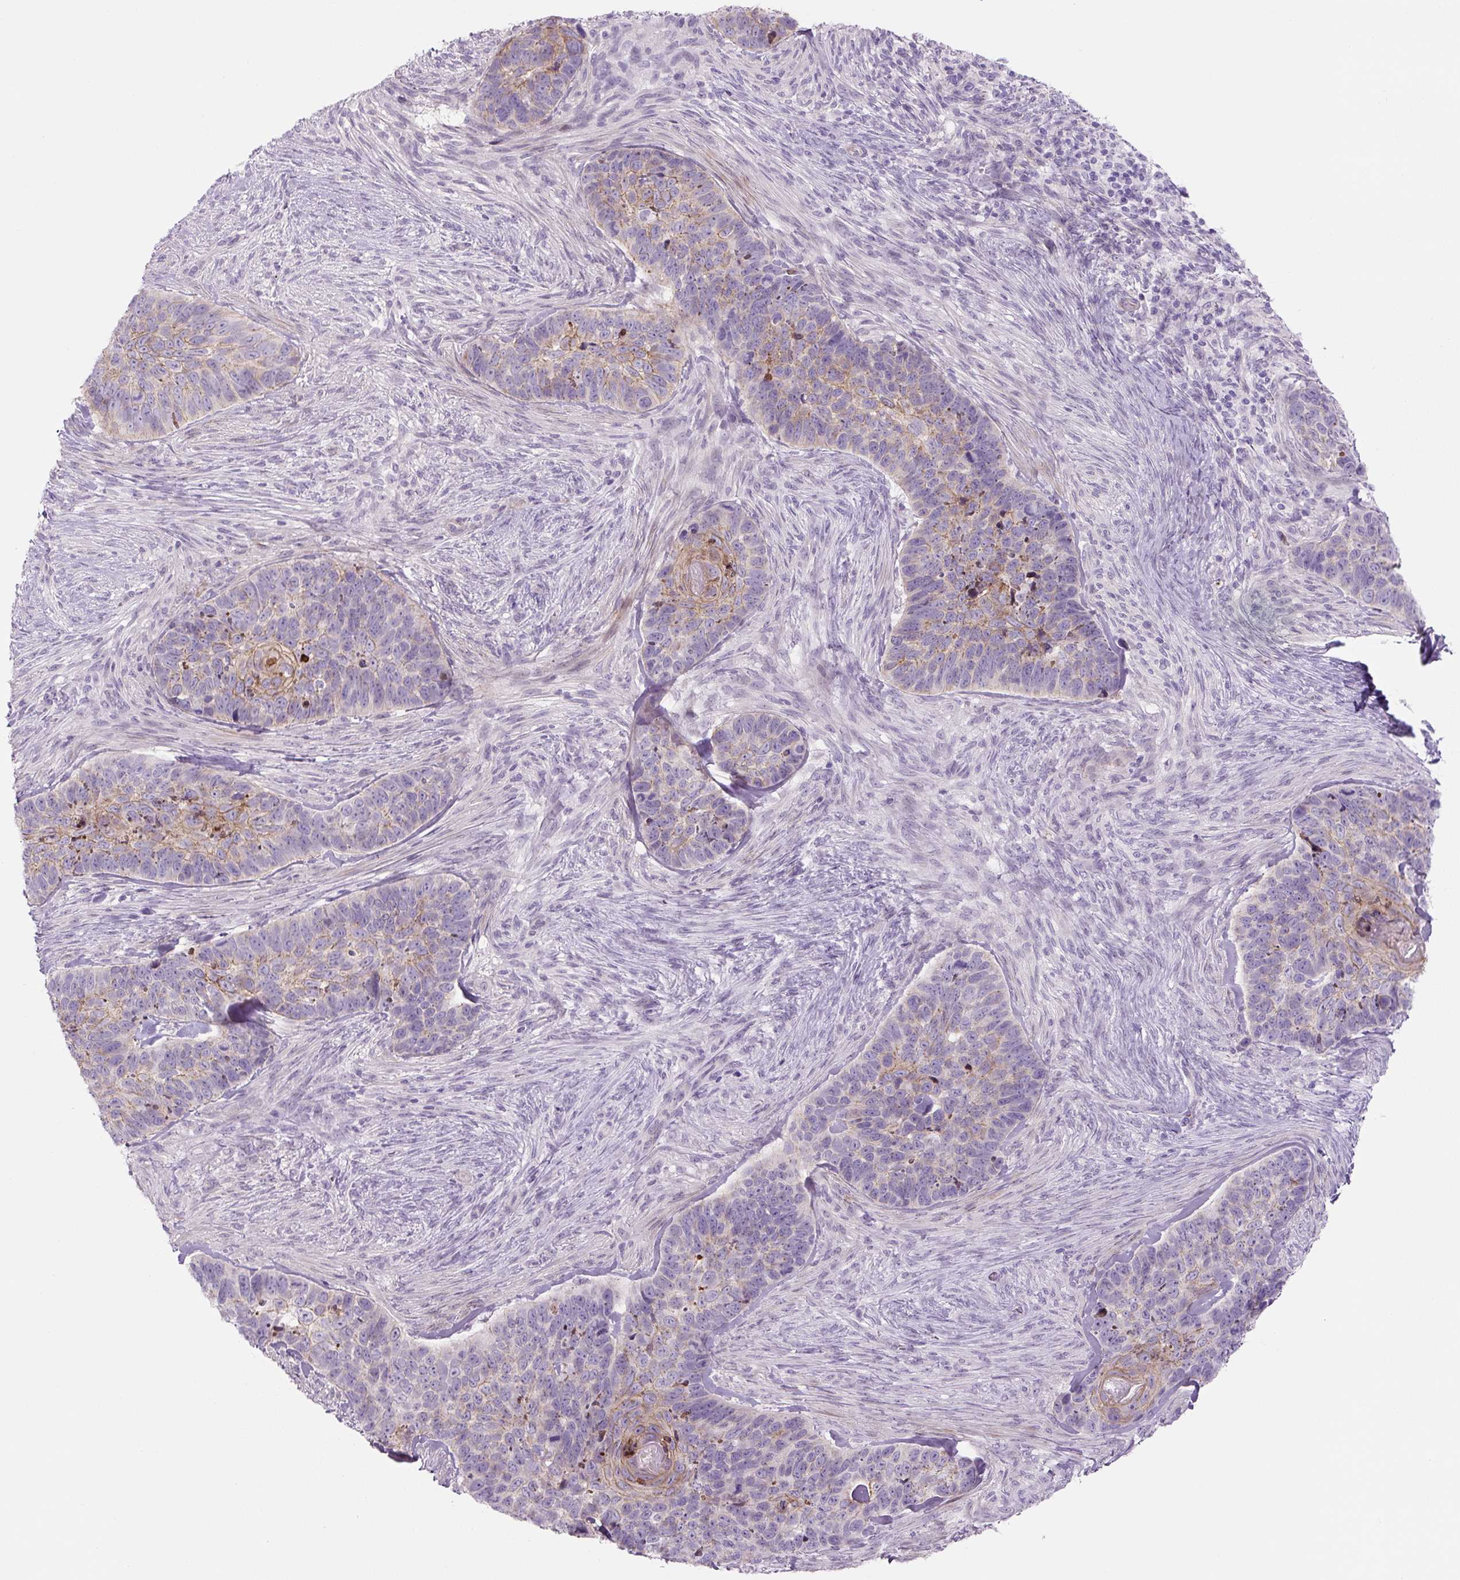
{"staining": {"intensity": "moderate", "quantity": "<25%", "location": "cytoplasmic/membranous"}, "tissue": "skin cancer", "cell_type": "Tumor cells", "image_type": "cancer", "snomed": [{"axis": "morphology", "description": "Basal cell carcinoma"}, {"axis": "topography", "description": "Skin"}], "caption": "Tumor cells exhibit moderate cytoplasmic/membranous positivity in about <25% of cells in skin cancer (basal cell carcinoma).", "gene": "PRM1", "patient": {"sex": "female", "age": 82}}